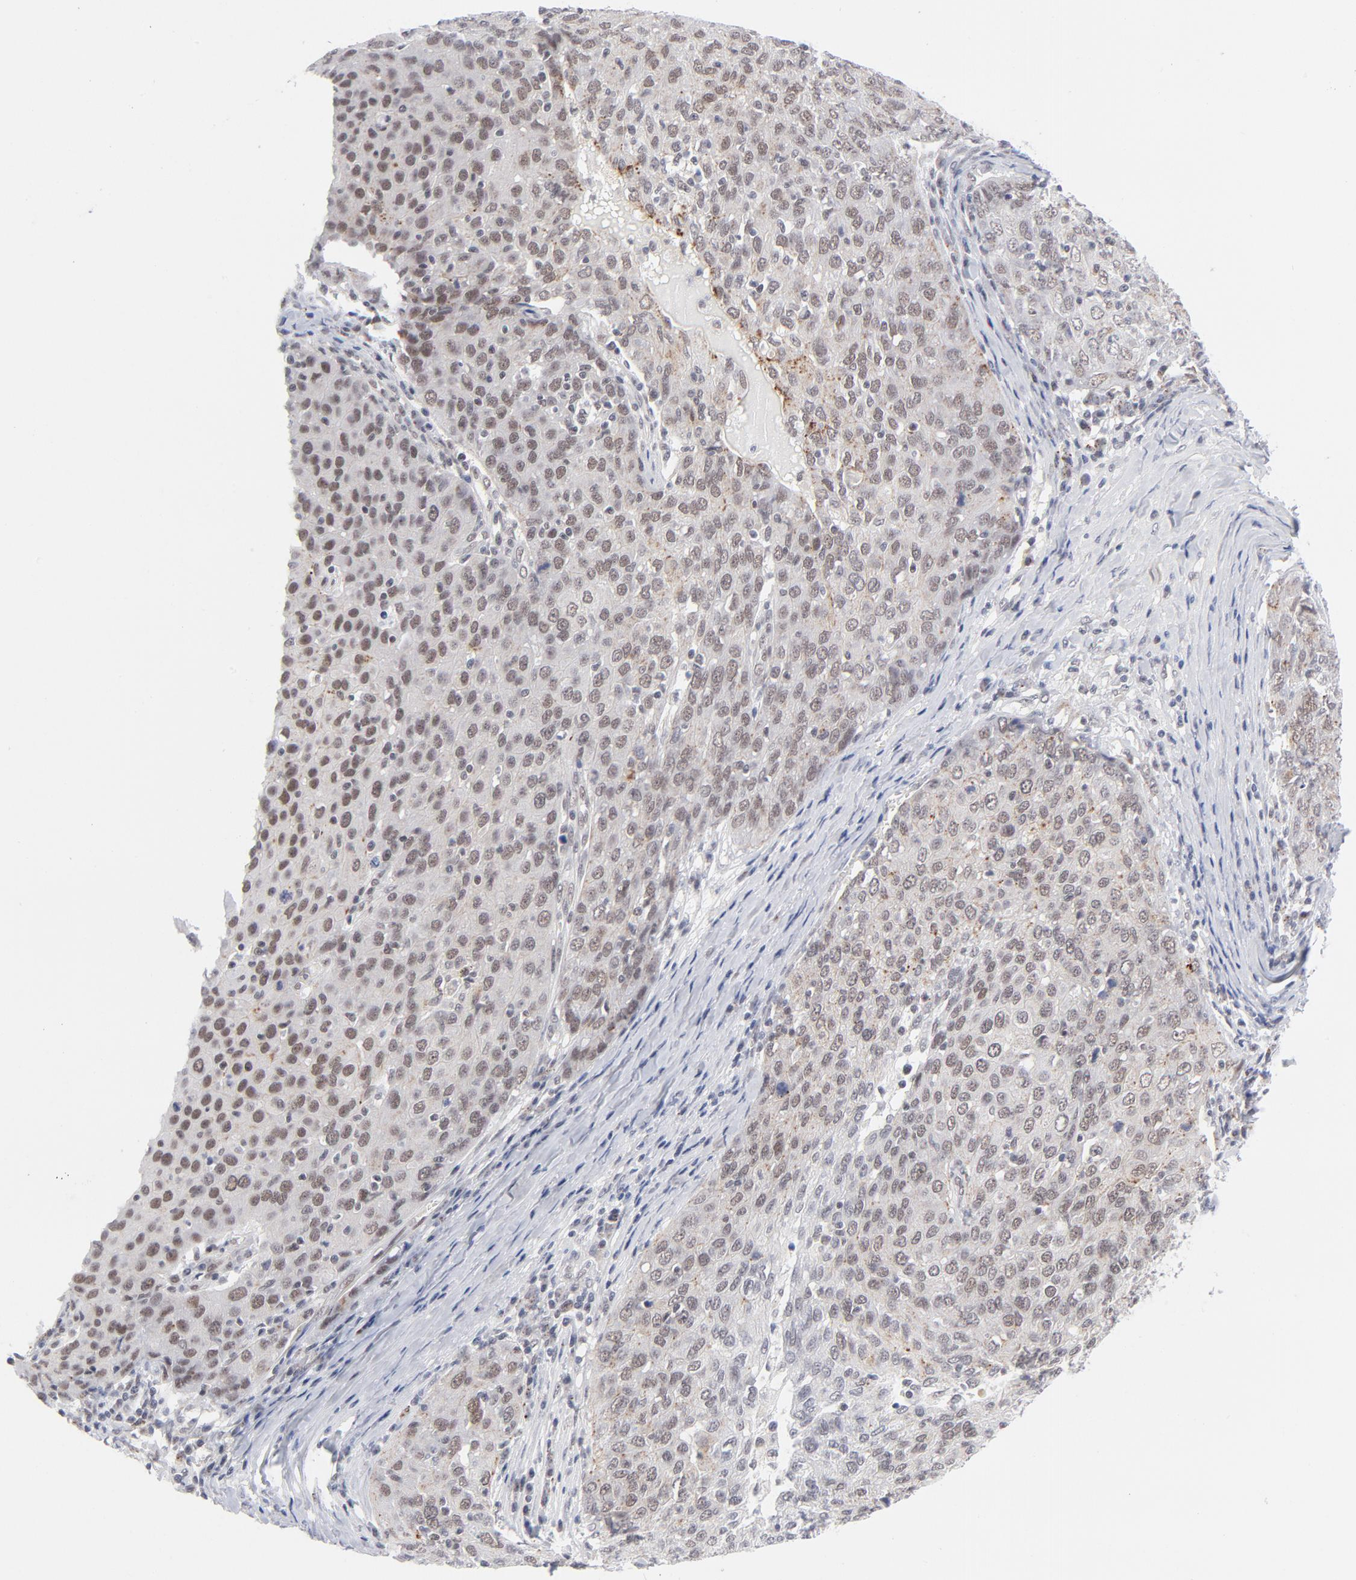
{"staining": {"intensity": "weak", "quantity": "25%-75%", "location": "cytoplasmic/membranous,nuclear"}, "tissue": "ovarian cancer", "cell_type": "Tumor cells", "image_type": "cancer", "snomed": [{"axis": "morphology", "description": "Carcinoma, endometroid"}, {"axis": "topography", "description": "Ovary"}], "caption": "Immunohistochemical staining of ovarian cancer (endometroid carcinoma) shows low levels of weak cytoplasmic/membranous and nuclear staining in approximately 25%-75% of tumor cells.", "gene": "BAP1", "patient": {"sex": "female", "age": 50}}